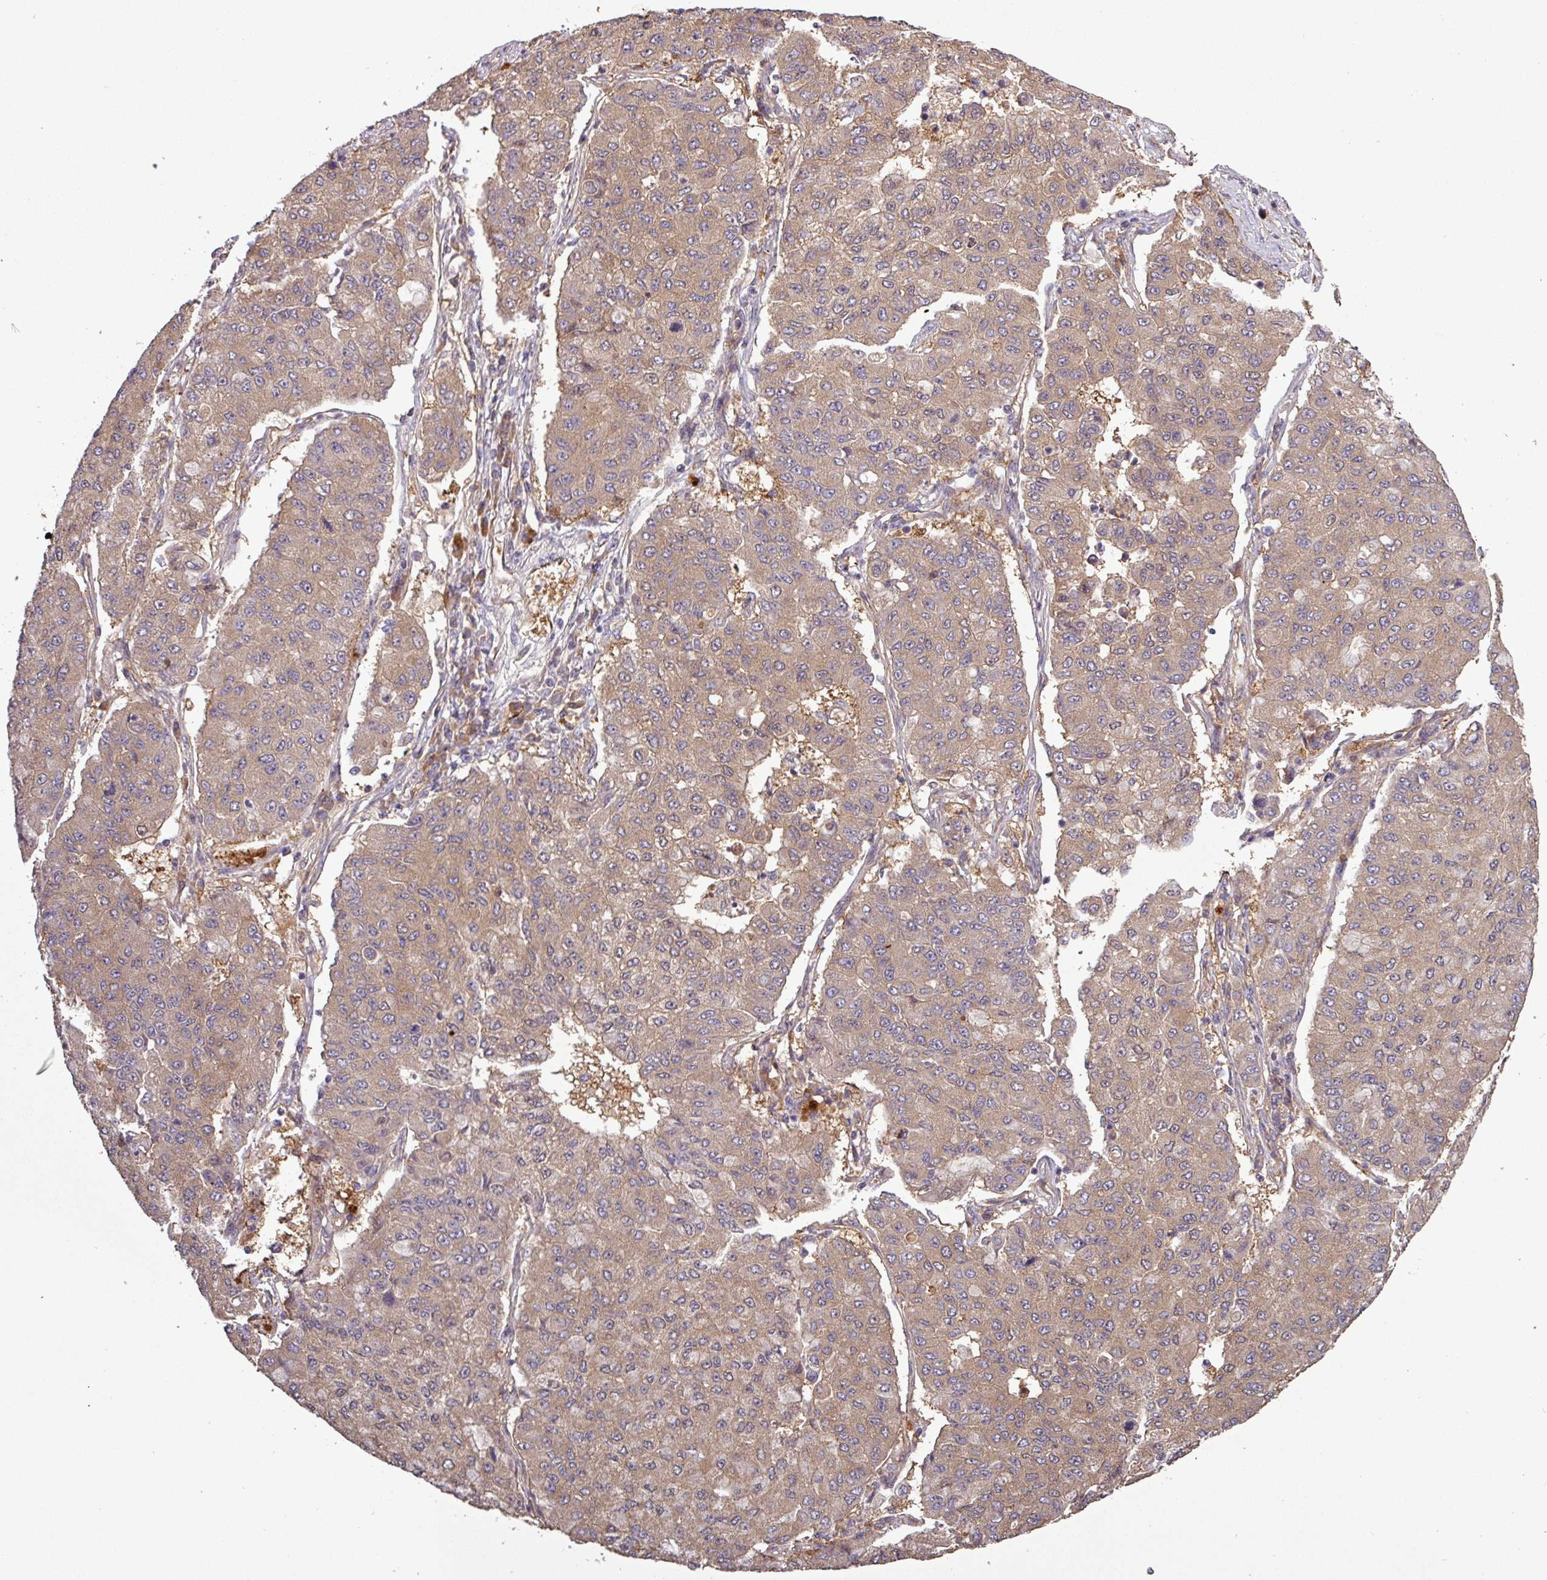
{"staining": {"intensity": "moderate", "quantity": ">75%", "location": "cytoplasmic/membranous"}, "tissue": "lung cancer", "cell_type": "Tumor cells", "image_type": "cancer", "snomed": [{"axis": "morphology", "description": "Squamous cell carcinoma, NOS"}, {"axis": "topography", "description": "Lung"}], "caption": "Lung squamous cell carcinoma stained for a protein (brown) reveals moderate cytoplasmic/membranous positive expression in about >75% of tumor cells.", "gene": "SIRPB2", "patient": {"sex": "male", "age": 74}}